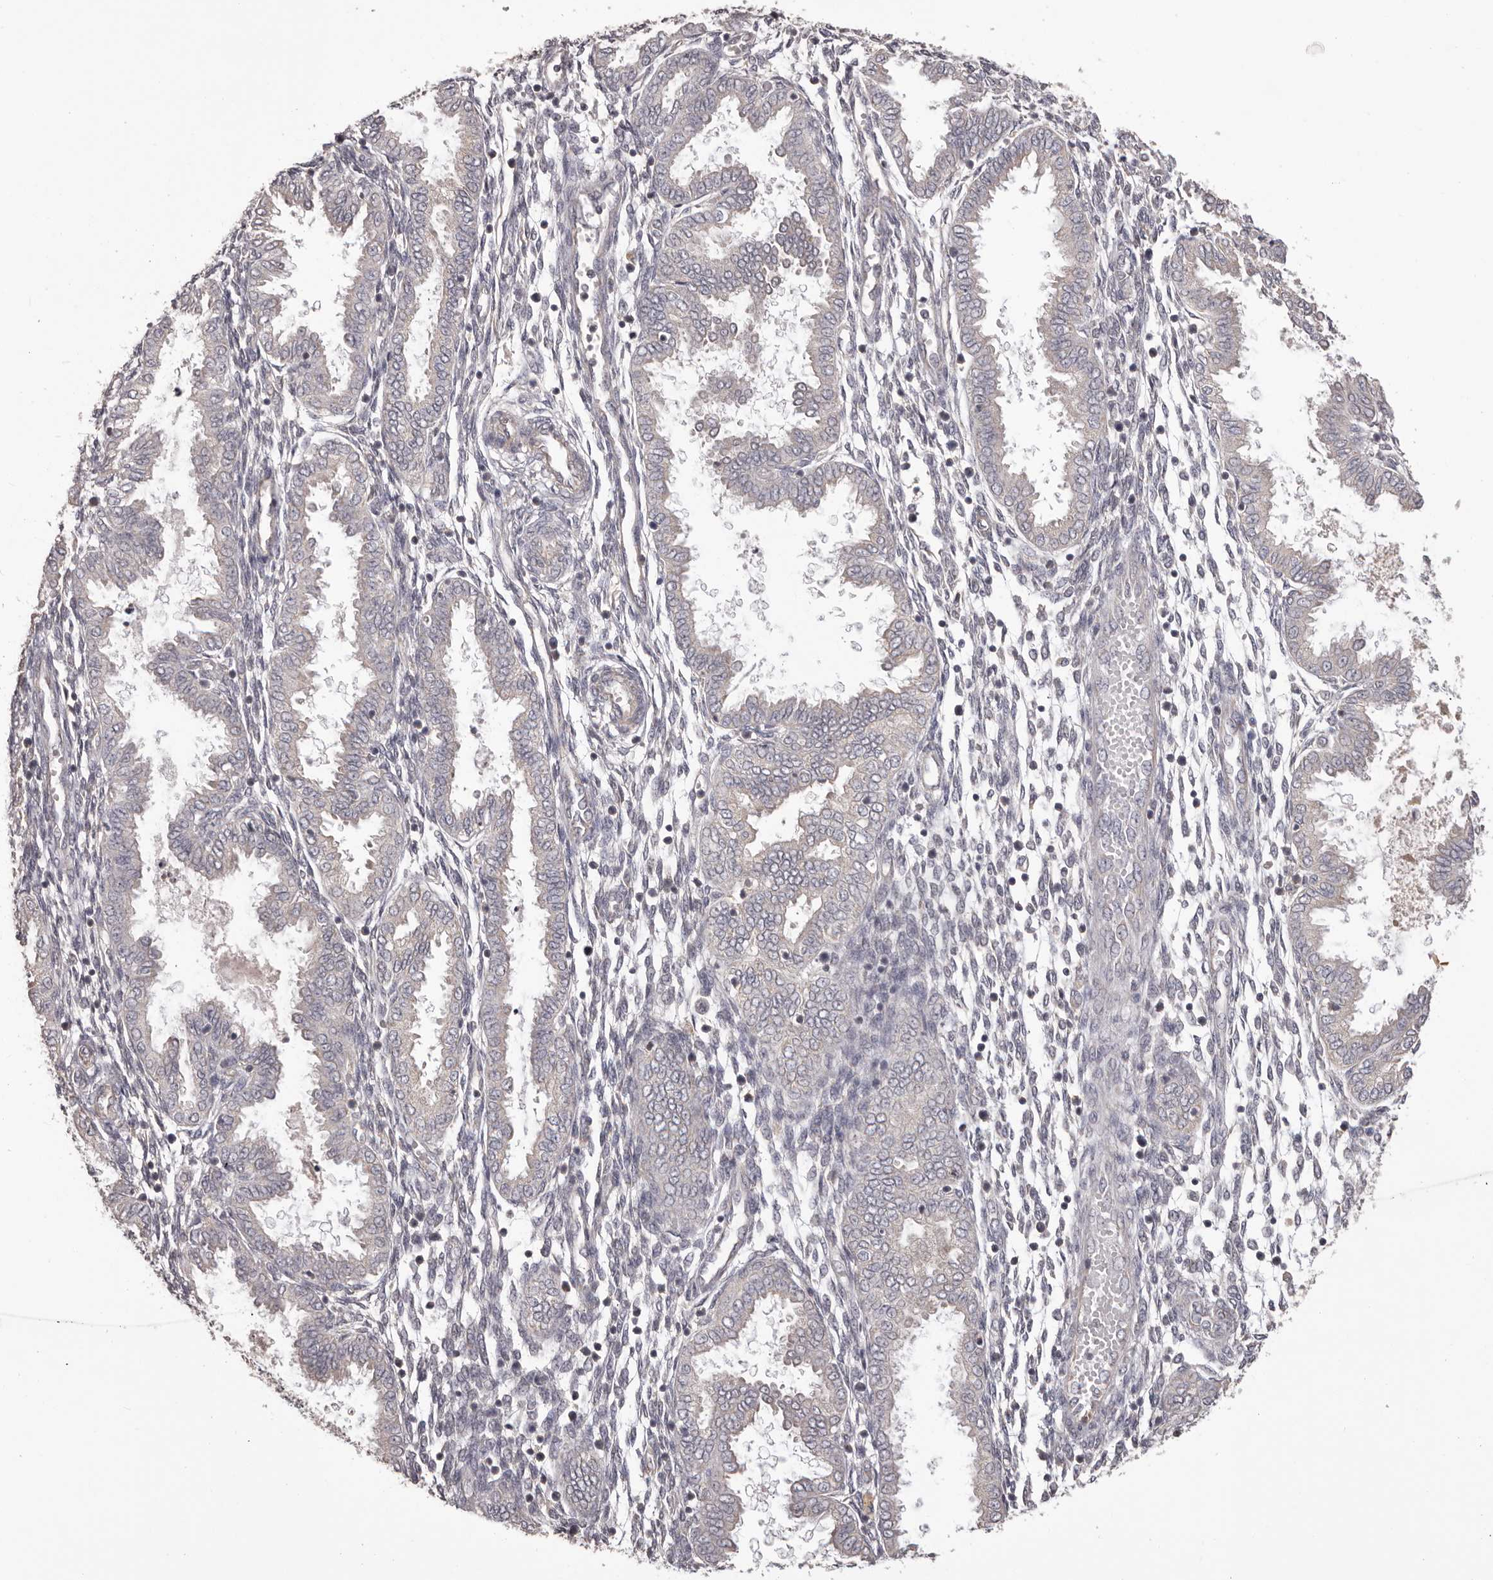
{"staining": {"intensity": "negative", "quantity": "none", "location": "none"}, "tissue": "endometrium", "cell_type": "Cells in endometrial stroma", "image_type": "normal", "snomed": [{"axis": "morphology", "description": "Normal tissue, NOS"}, {"axis": "topography", "description": "Endometrium"}], "caption": "The micrograph reveals no staining of cells in endometrial stroma in normal endometrium. (DAB immunohistochemistry (IHC) with hematoxylin counter stain).", "gene": "HRH1", "patient": {"sex": "female", "age": 33}}